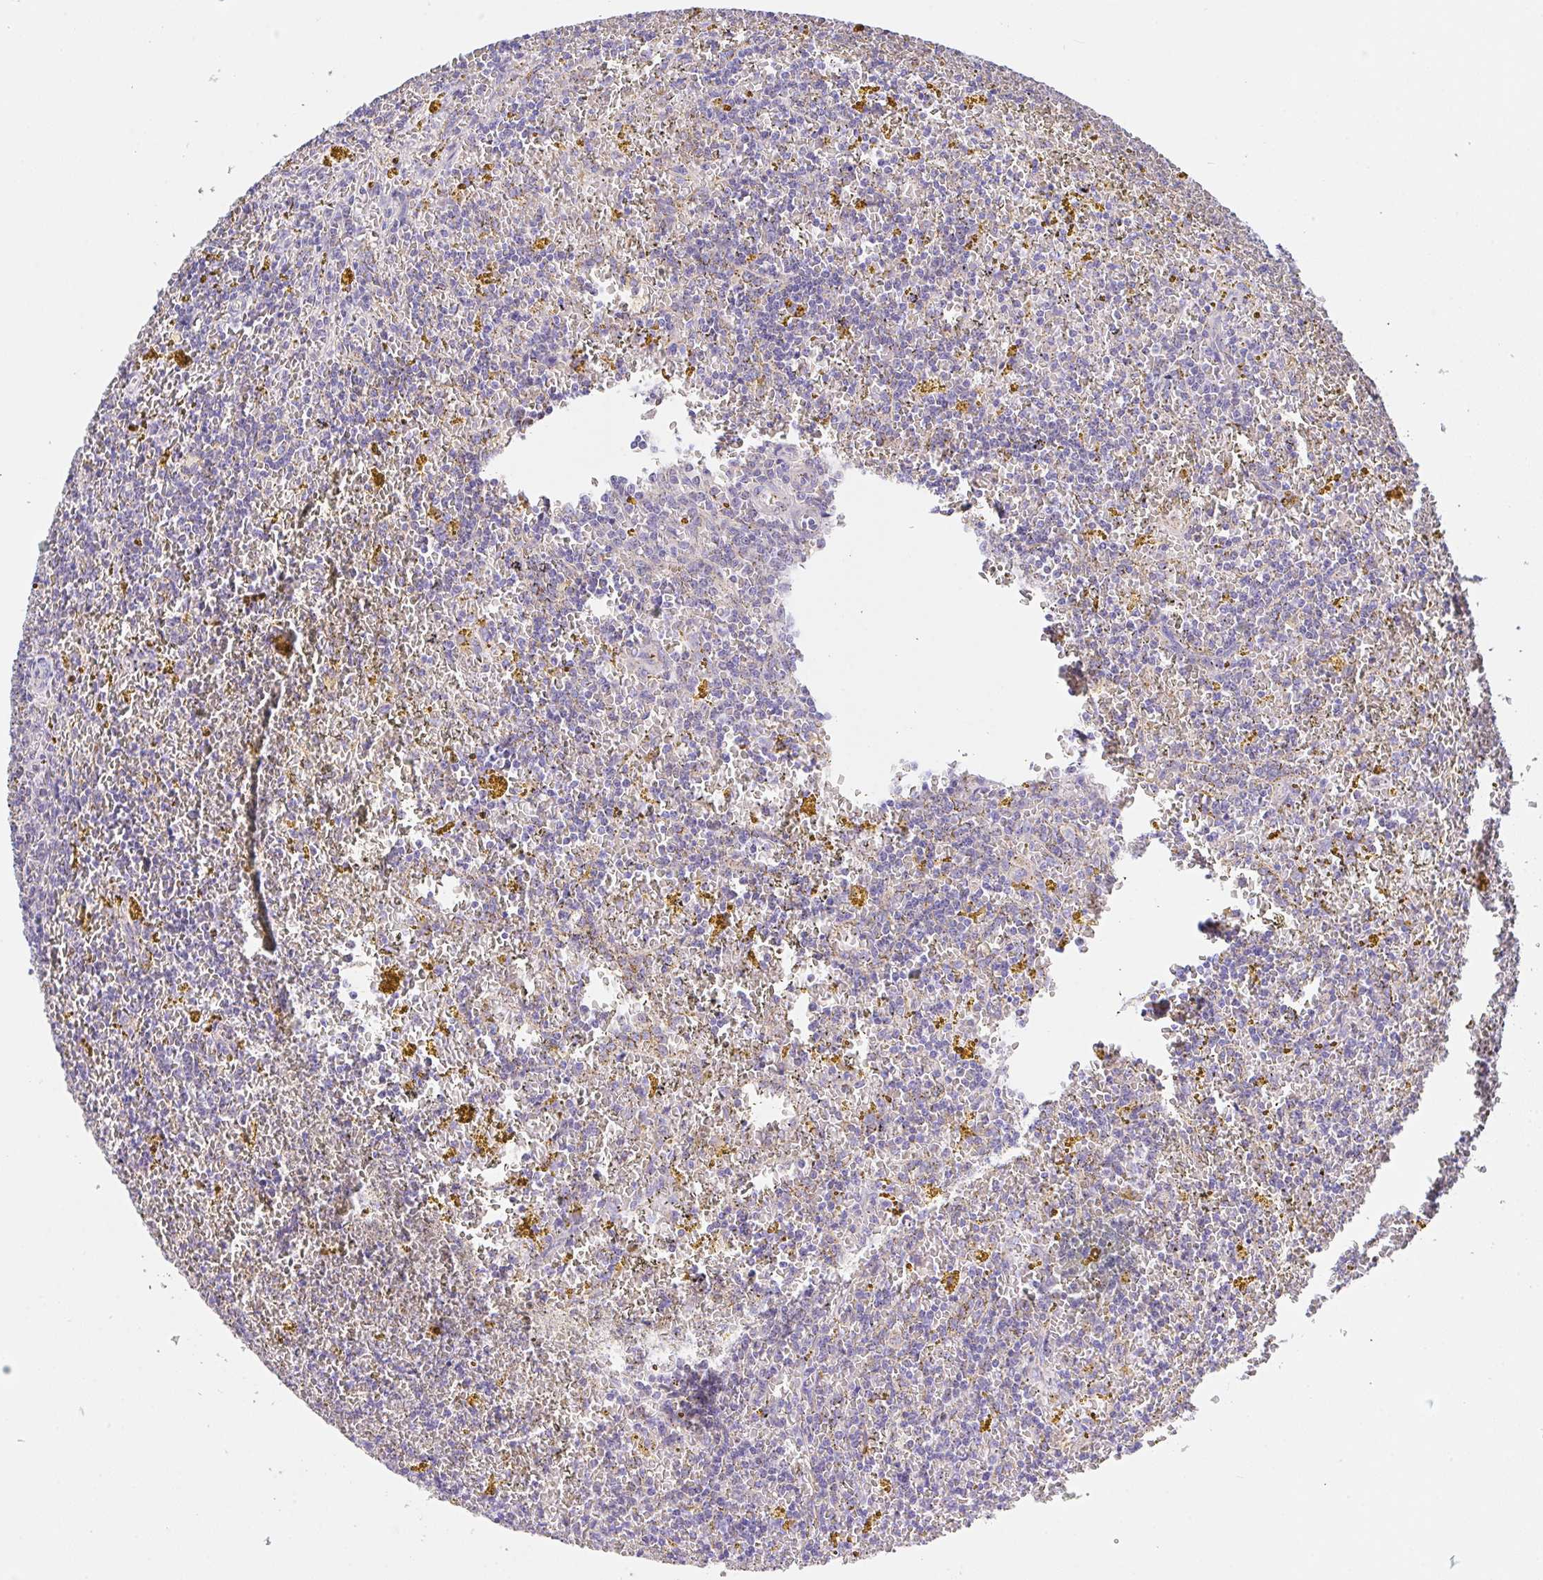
{"staining": {"intensity": "negative", "quantity": "none", "location": "none"}, "tissue": "lymphoma", "cell_type": "Tumor cells", "image_type": "cancer", "snomed": [{"axis": "morphology", "description": "Malignant lymphoma, non-Hodgkin's type, Low grade"}, {"axis": "topography", "description": "Spleen"}, {"axis": "topography", "description": "Lymph node"}], "caption": "There is no significant expression in tumor cells of lymphoma.", "gene": "PROSER3", "patient": {"sex": "female", "age": 66}}